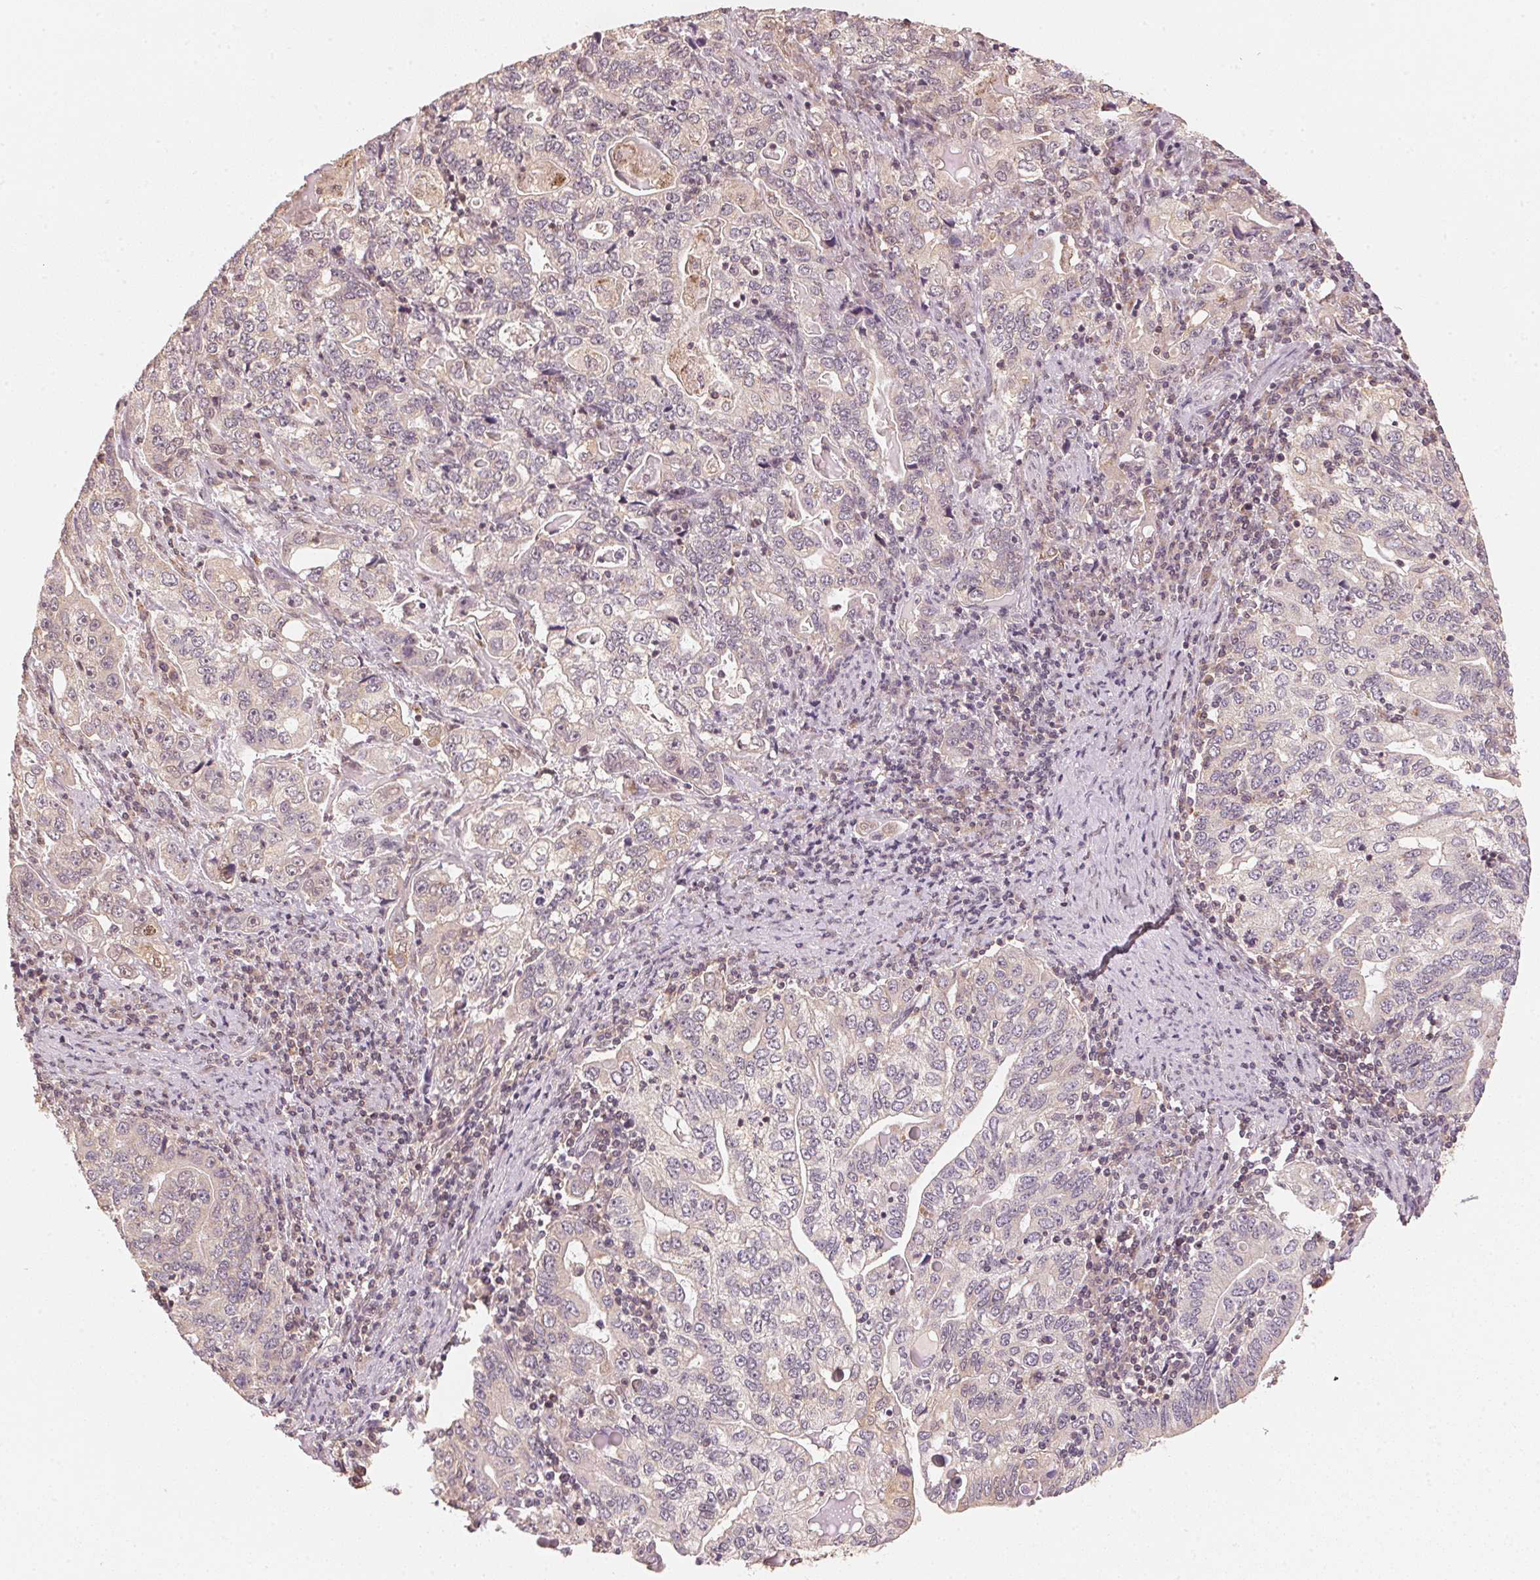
{"staining": {"intensity": "weak", "quantity": "<25%", "location": "cytoplasmic/membranous"}, "tissue": "stomach cancer", "cell_type": "Tumor cells", "image_type": "cancer", "snomed": [{"axis": "morphology", "description": "Adenocarcinoma, NOS"}, {"axis": "topography", "description": "Stomach, lower"}], "caption": "This is an IHC image of human stomach cancer (adenocarcinoma). There is no expression in tumor cells.", "gene": "C2orf73", "patient": {"sex": "female", "age": 72}}